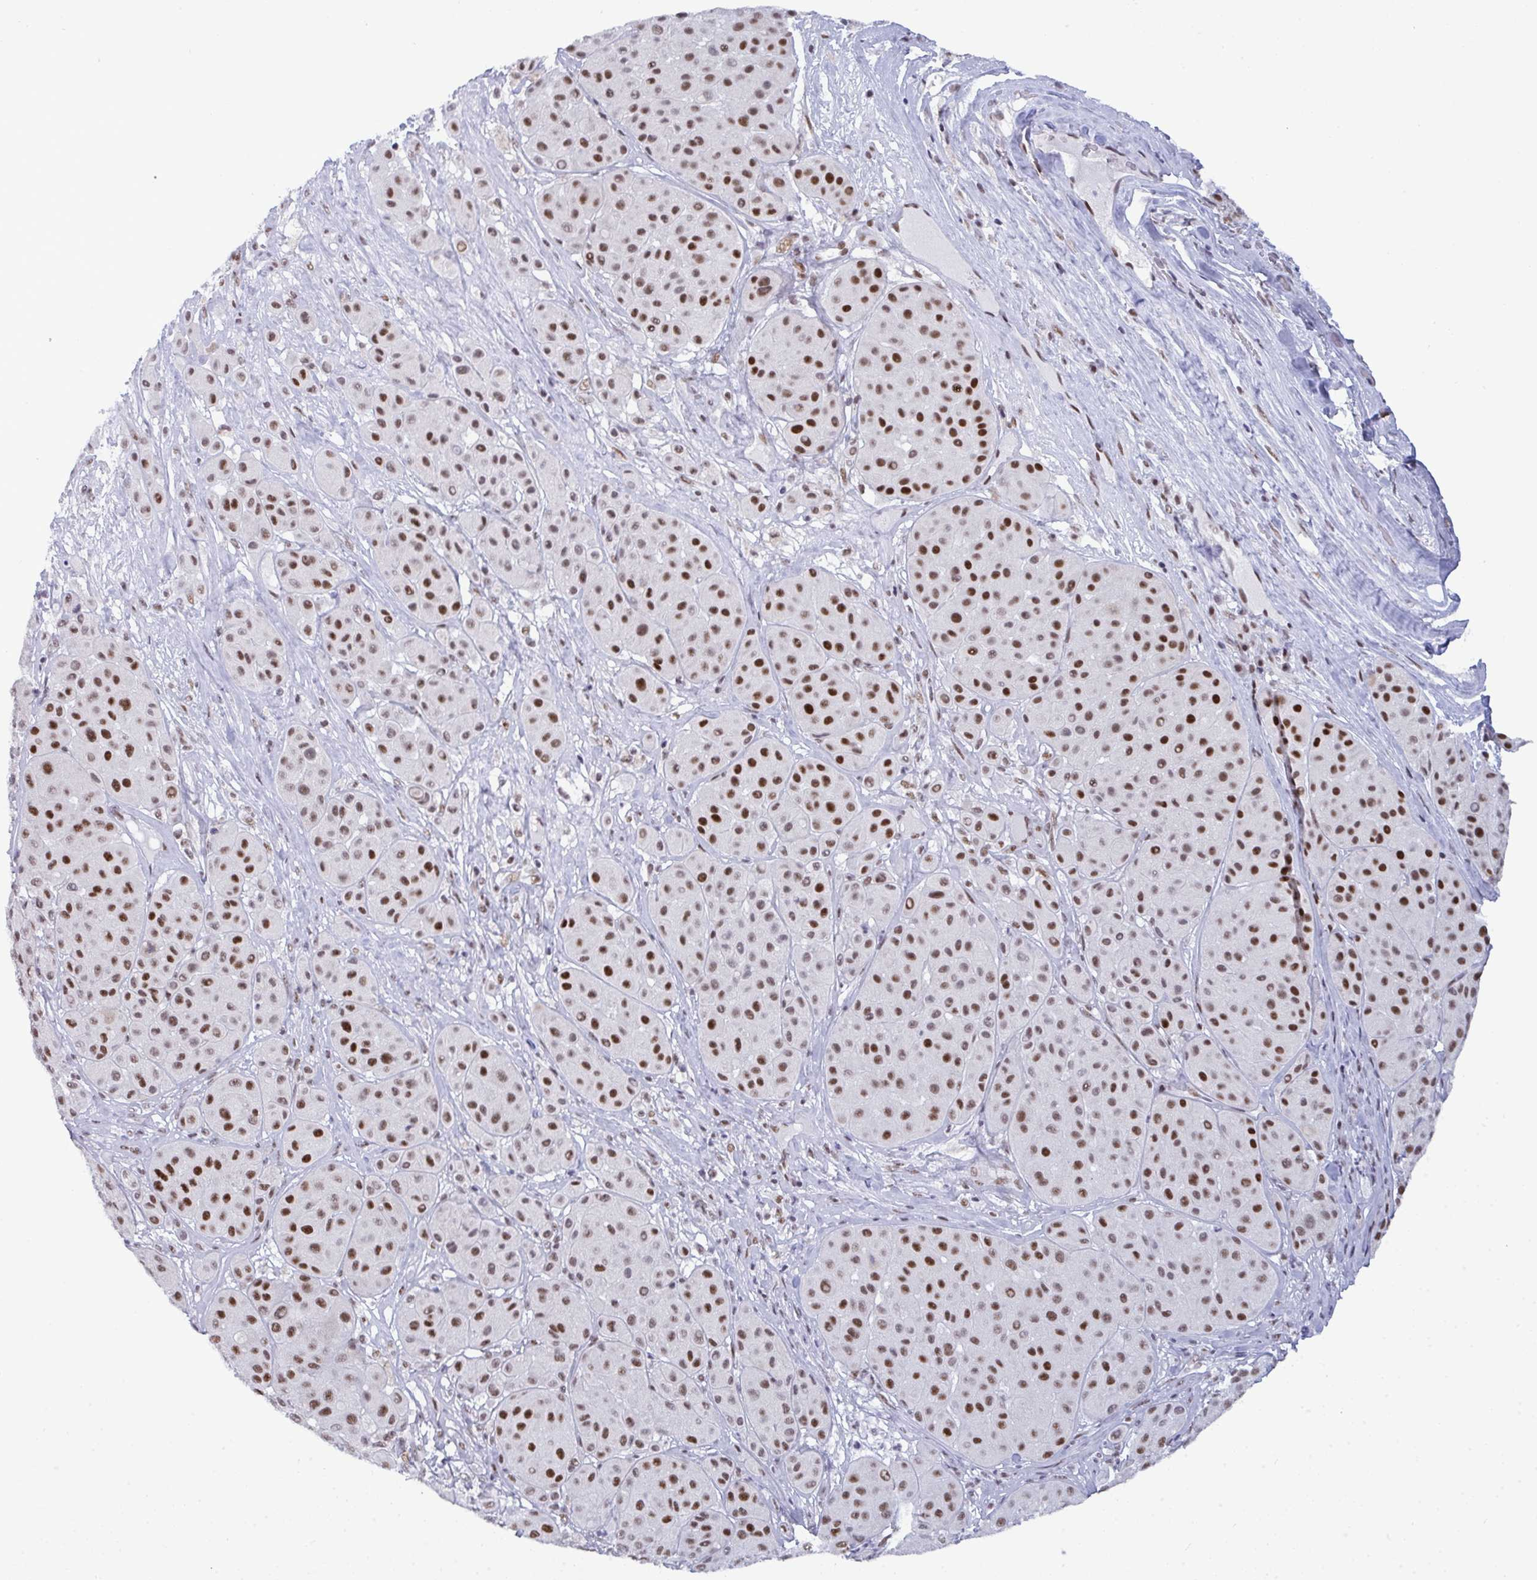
{"staining": {"intensity": "strong", "quantity": "25%-75%", "location": "nuclear"}, "tissue": "melanoma", "cell_type": "Tumor cells", "image_type": "cancer", "snomed": [{"axis": "morphology", "description": "Malignant melanoma, Metastatic site"}, {"axis": "topography", "description": "Smooth muscle"}], "caption": "High-magnification brightfield microscopy of melanoma stained with DAB (brown) and counterstained with hematoxylin (blue). tumor cells exhibit strong nuclear positivity is appreciated in about25%-75% of cells.", "gene": "PPP1R10", "patient": {"sex": "male", "age": 41}}